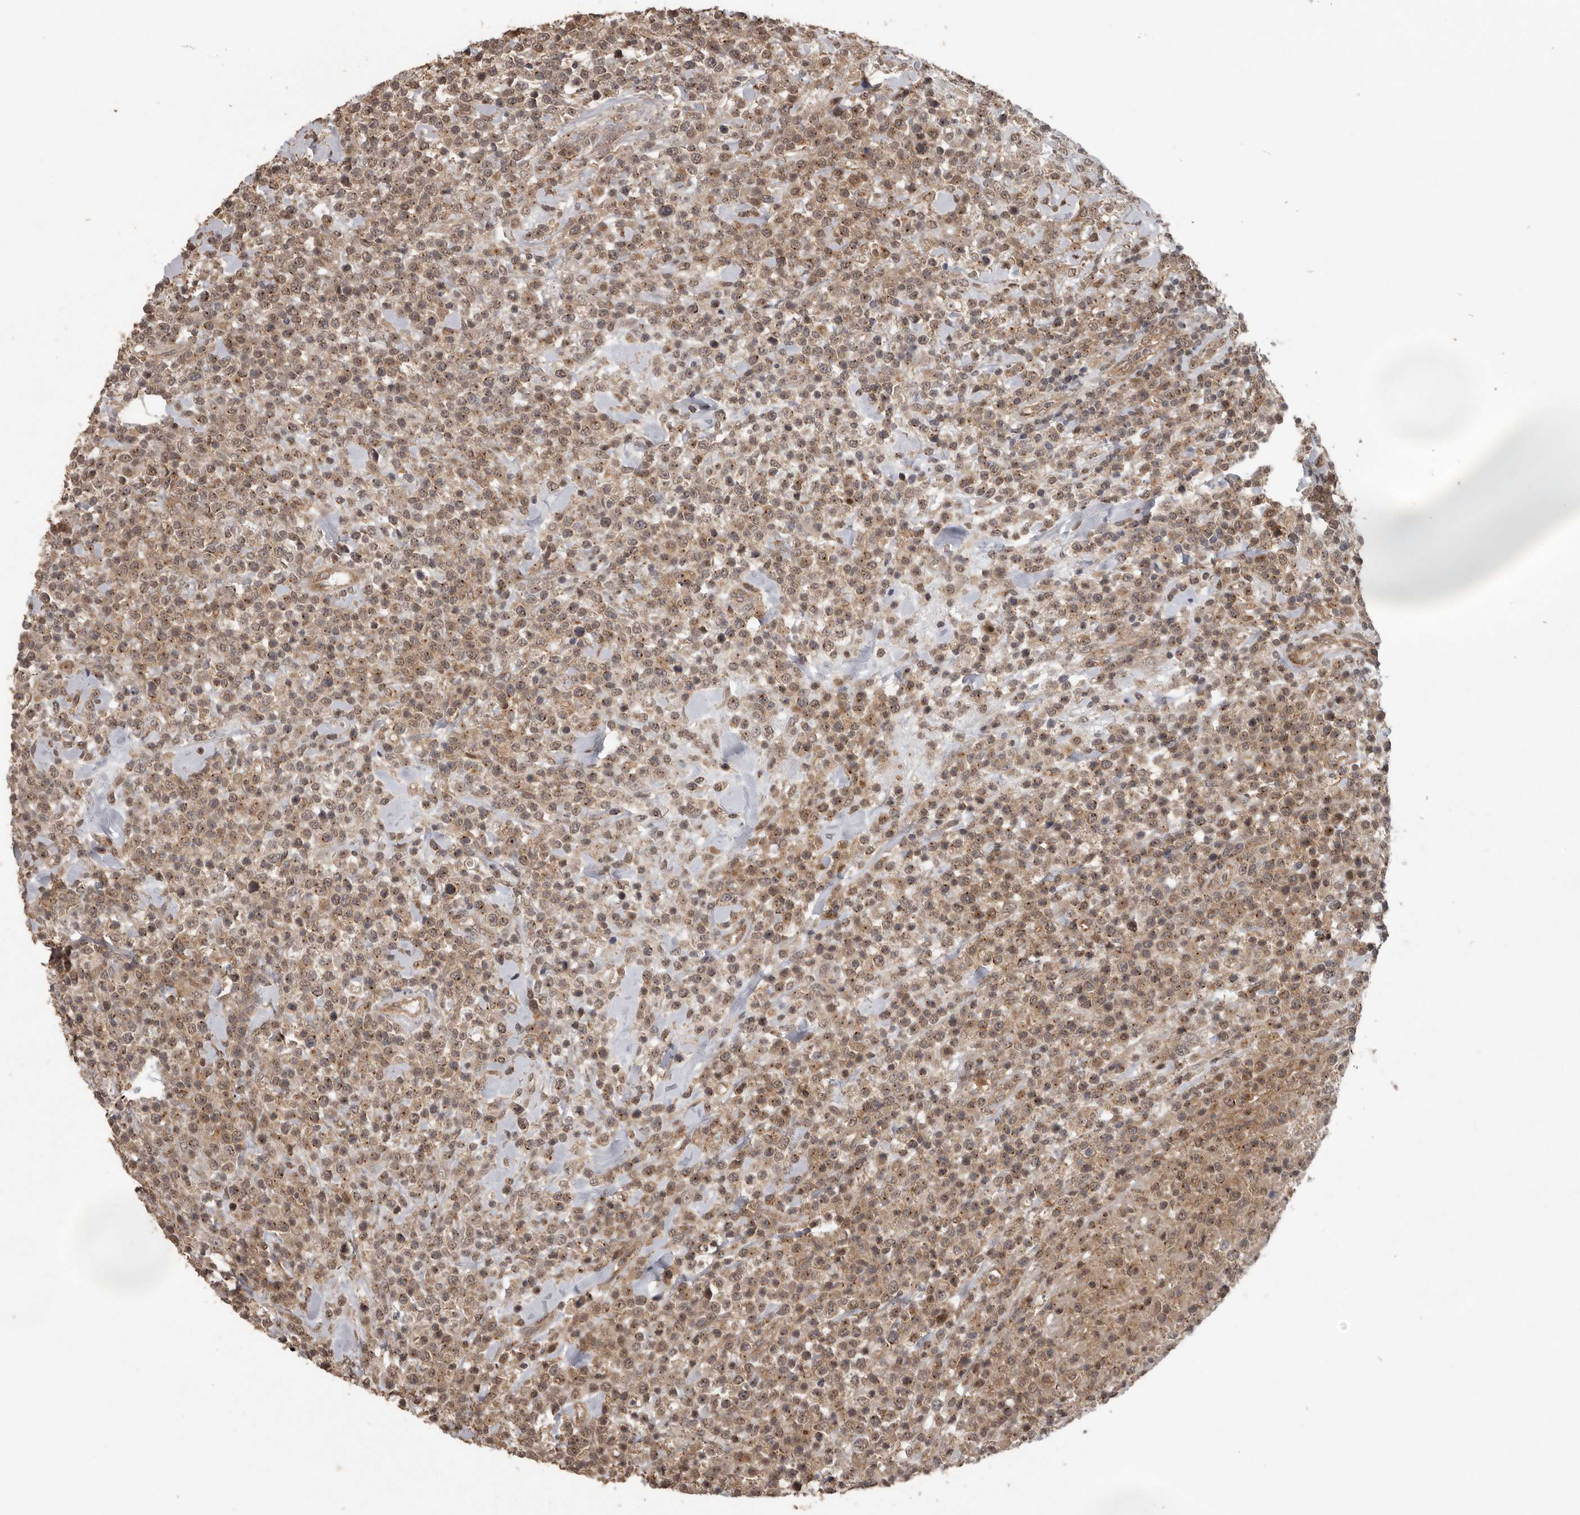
{"staining": {"intensity": "moderate", "quantity": ">75%", "location": "cytoplasmic/membranous,nuclear"}, "tissue": "lymphoma", "cell_type": "Tumor cells", "image_type": "cancer", "snomed": [{"axis": "morphology", "description": "Malignant lymphoma, non-Hodgkin's type, High grade"}, {"axis": "topography", "description": "Colon"}], "caption": "Tumor cells reveal medium levels of moderate cytoplasmic/membranous and nuclear expression in approximately >75% of cells in lymphoma.", "gene": "CEP350", "patient": {"sex": "female", "age": 53}}